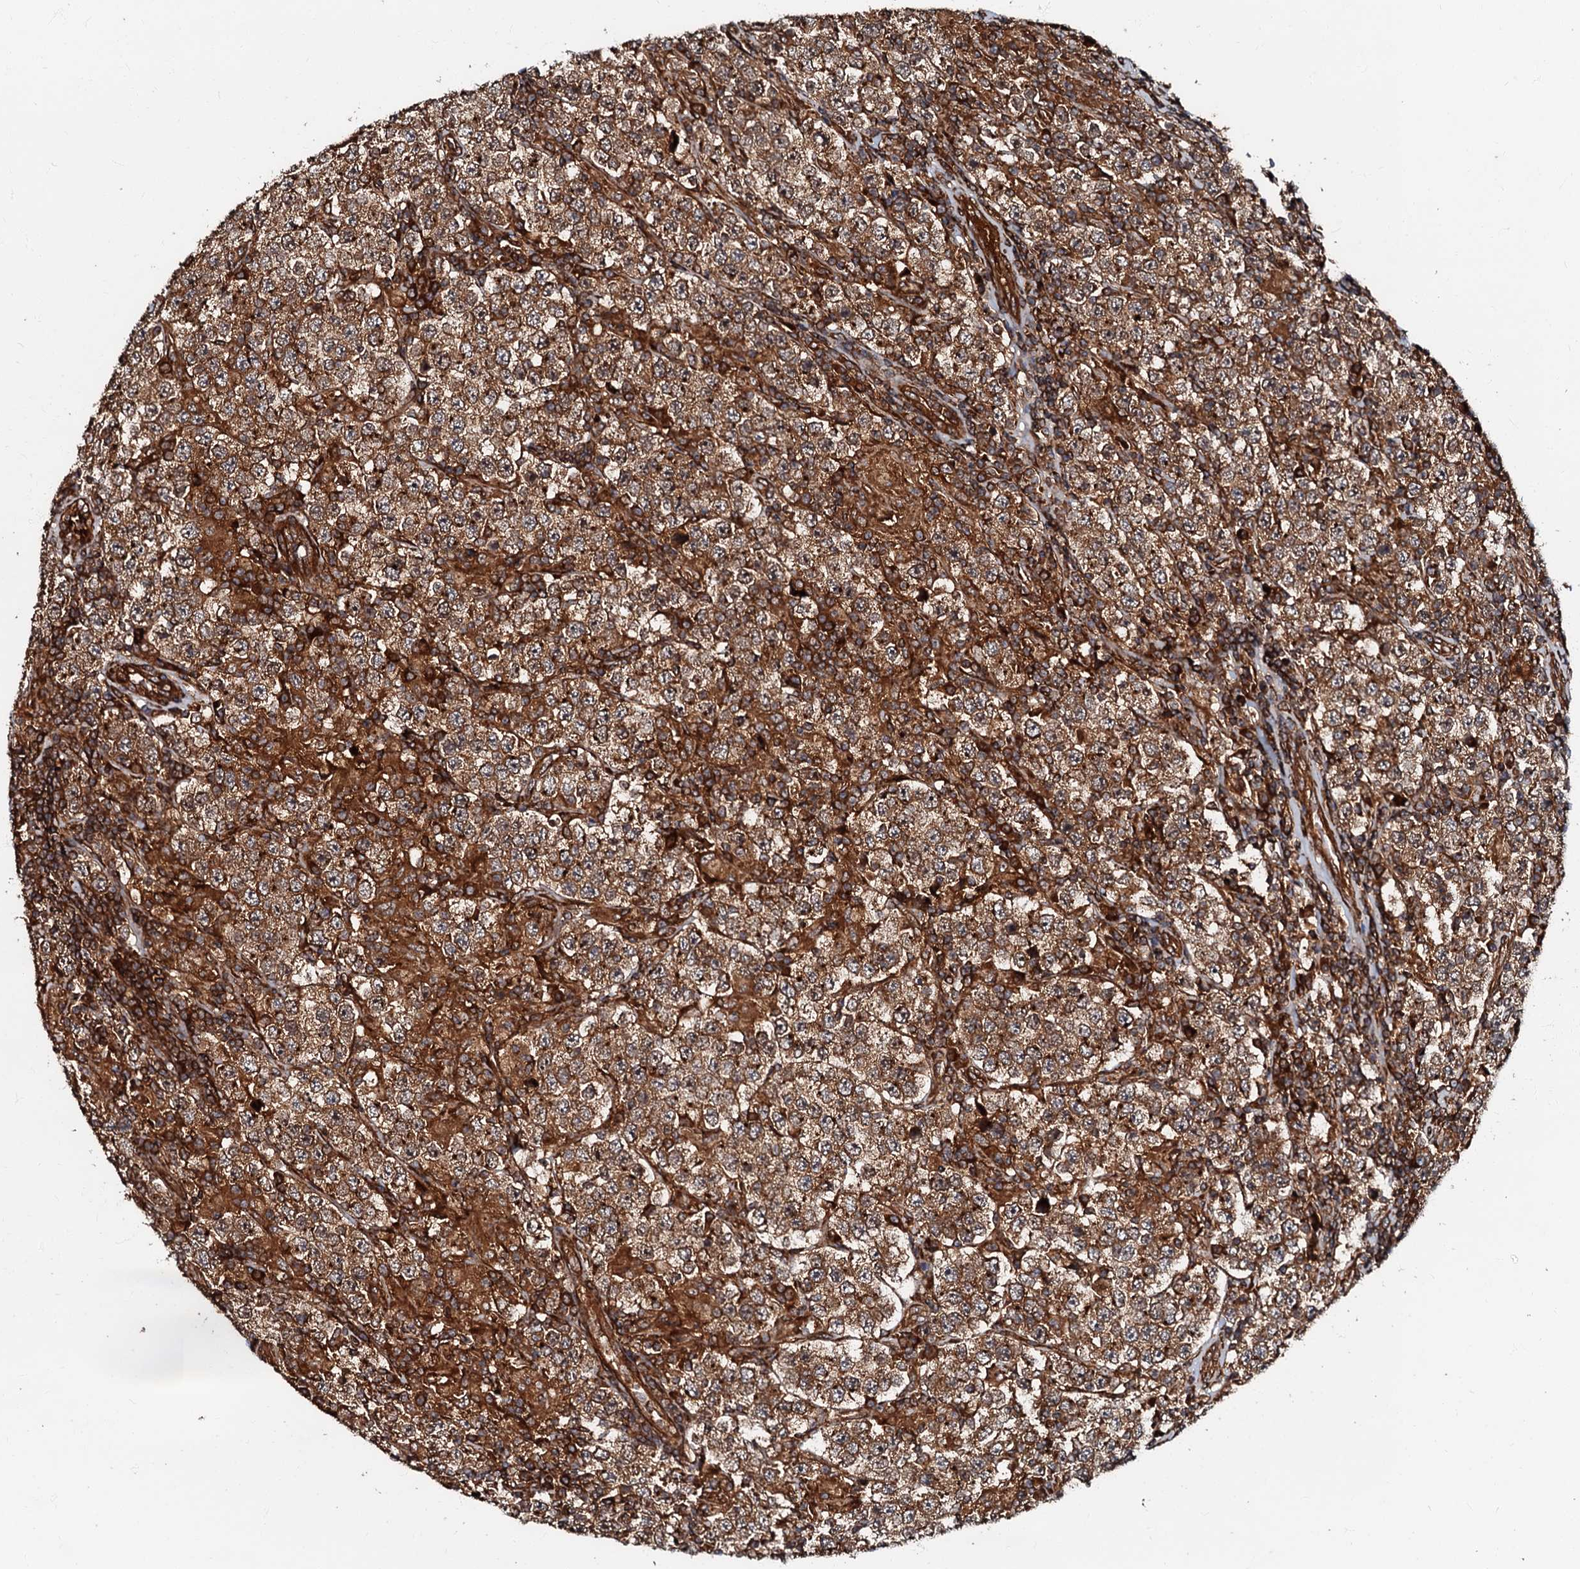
{"staining": {"intensity": "strong", "quantity": ">75%", "location": "cytoplasmic/membranous"}, "tissue": "testis cancer", "cell_type": "Tumor cells", "image_type": "cancer", "snomed": [{"axis": "morphology", "description": "Normal tissue, NOS"}, {"axis": "morphology", "description": "Urothelial carcinoma, High grade"}, {"axis": "morphology", "description": "Seminoma, NOS"}, {"axis": "morphology", "description": "Carcinoma, Embryonal, NOS"}, {"axis": "topography", "description": "Urinary bladder"}, {"axis": "topography", "description": "Testis"}], "caption": "A micrograph showing strong cytoplasmic/membranous staining in approximately >75% of tumor cells in urothelial carcinoma (high-grade) (testis), as visualized by brown immunohistochemical staining.", "gene": "BLOC1S6", "patient": {"sex": "male", "age": 41}}